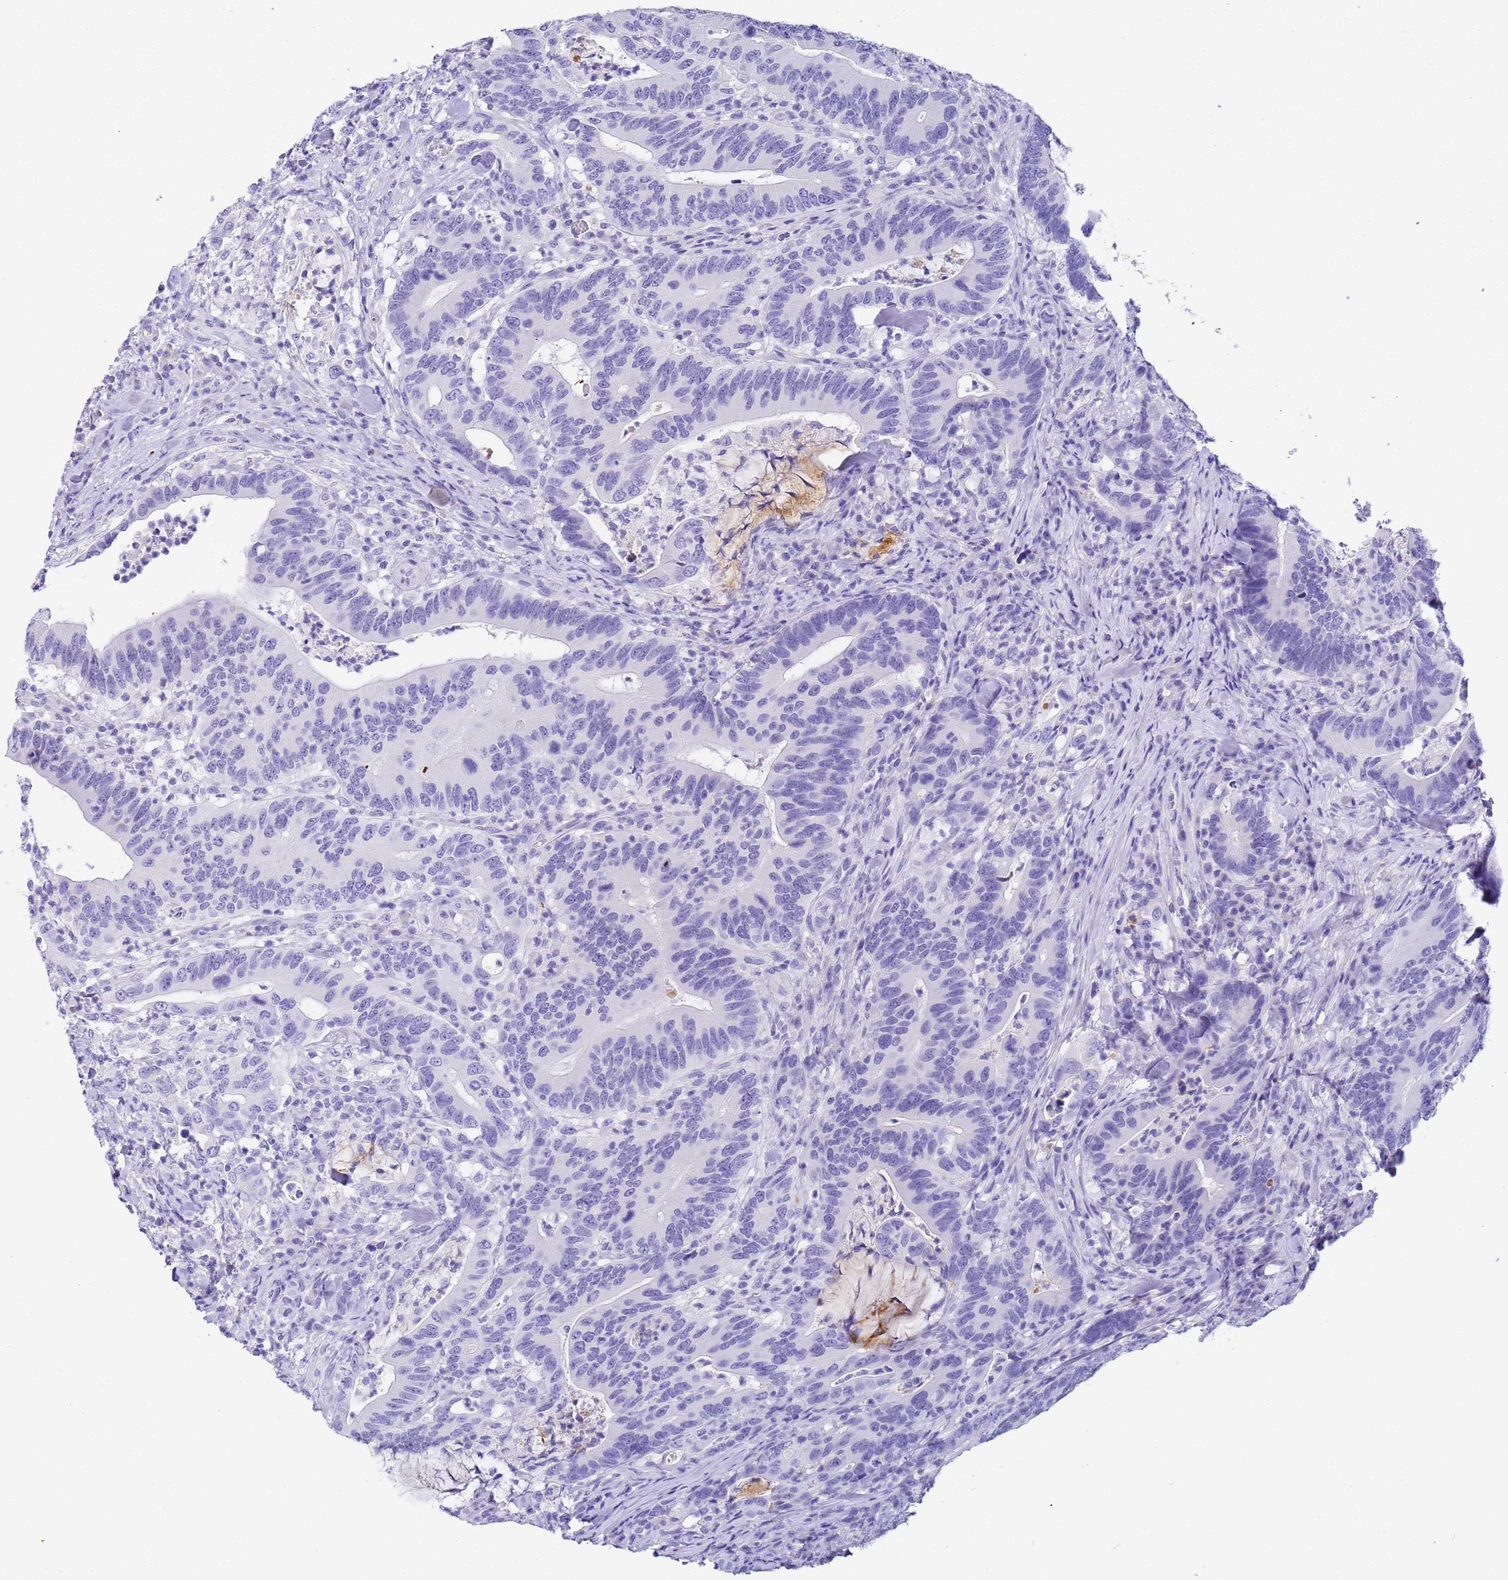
{"staining": {"intensity": "negative", "quantity": "none", "location": "none"}, "tissue": "colorectal cancer", "cell_type": "Tumor cells", "image_type": "cancer", "snomed": [{"axis": "morphology", "description": "Adenocarcinoma, NOS"}, {"axis": "topography", "description": "Colon"}], "caption": "Tumor cells show no significant expression in adenocarcinoma (colorectal).", "gene": "CFHR2", "patient": {"sex": "female", "age": 66}}